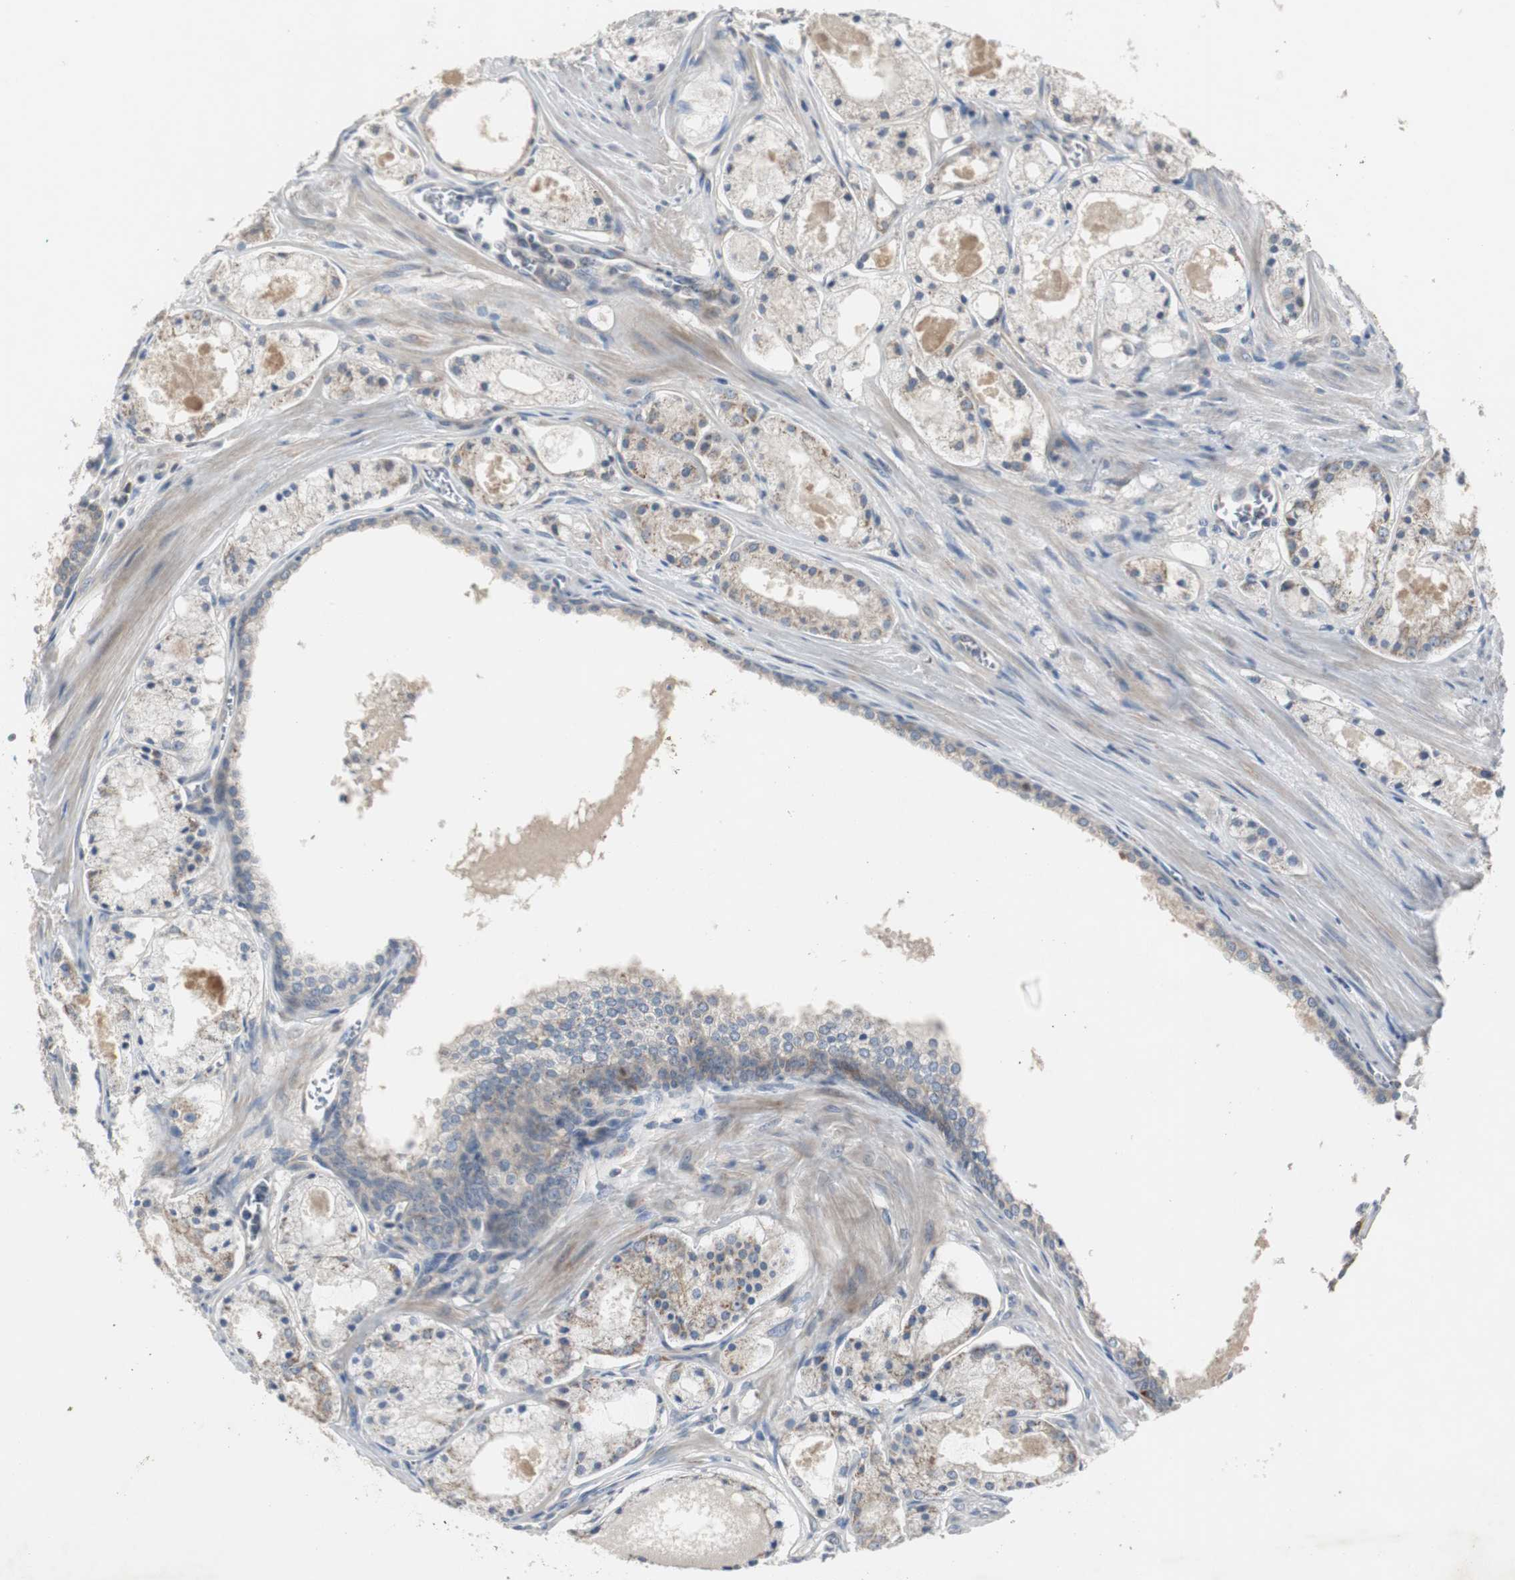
{"staining": {"intensity": "moderate", "quantity": "25%-75%", "location": "cytoplasmic/membranous"}, "tissue": "prostate cancer", "cell_type": "Tumor cells", "image_type": "cancer", "snomed": [{"axis": "morphology", "description": "Adenocarcinoma, Low grade"}, {"axis": "topography", "description": "Prostate"}], "caption": "Prostate cancer stained for a protein (brown) exhibits moderate cytoplasmic/membranous positive expression in approximately 25%-75% of tumor cells.", "gene": "MYT1", "patient": {"sex": "male", "age": 57}}